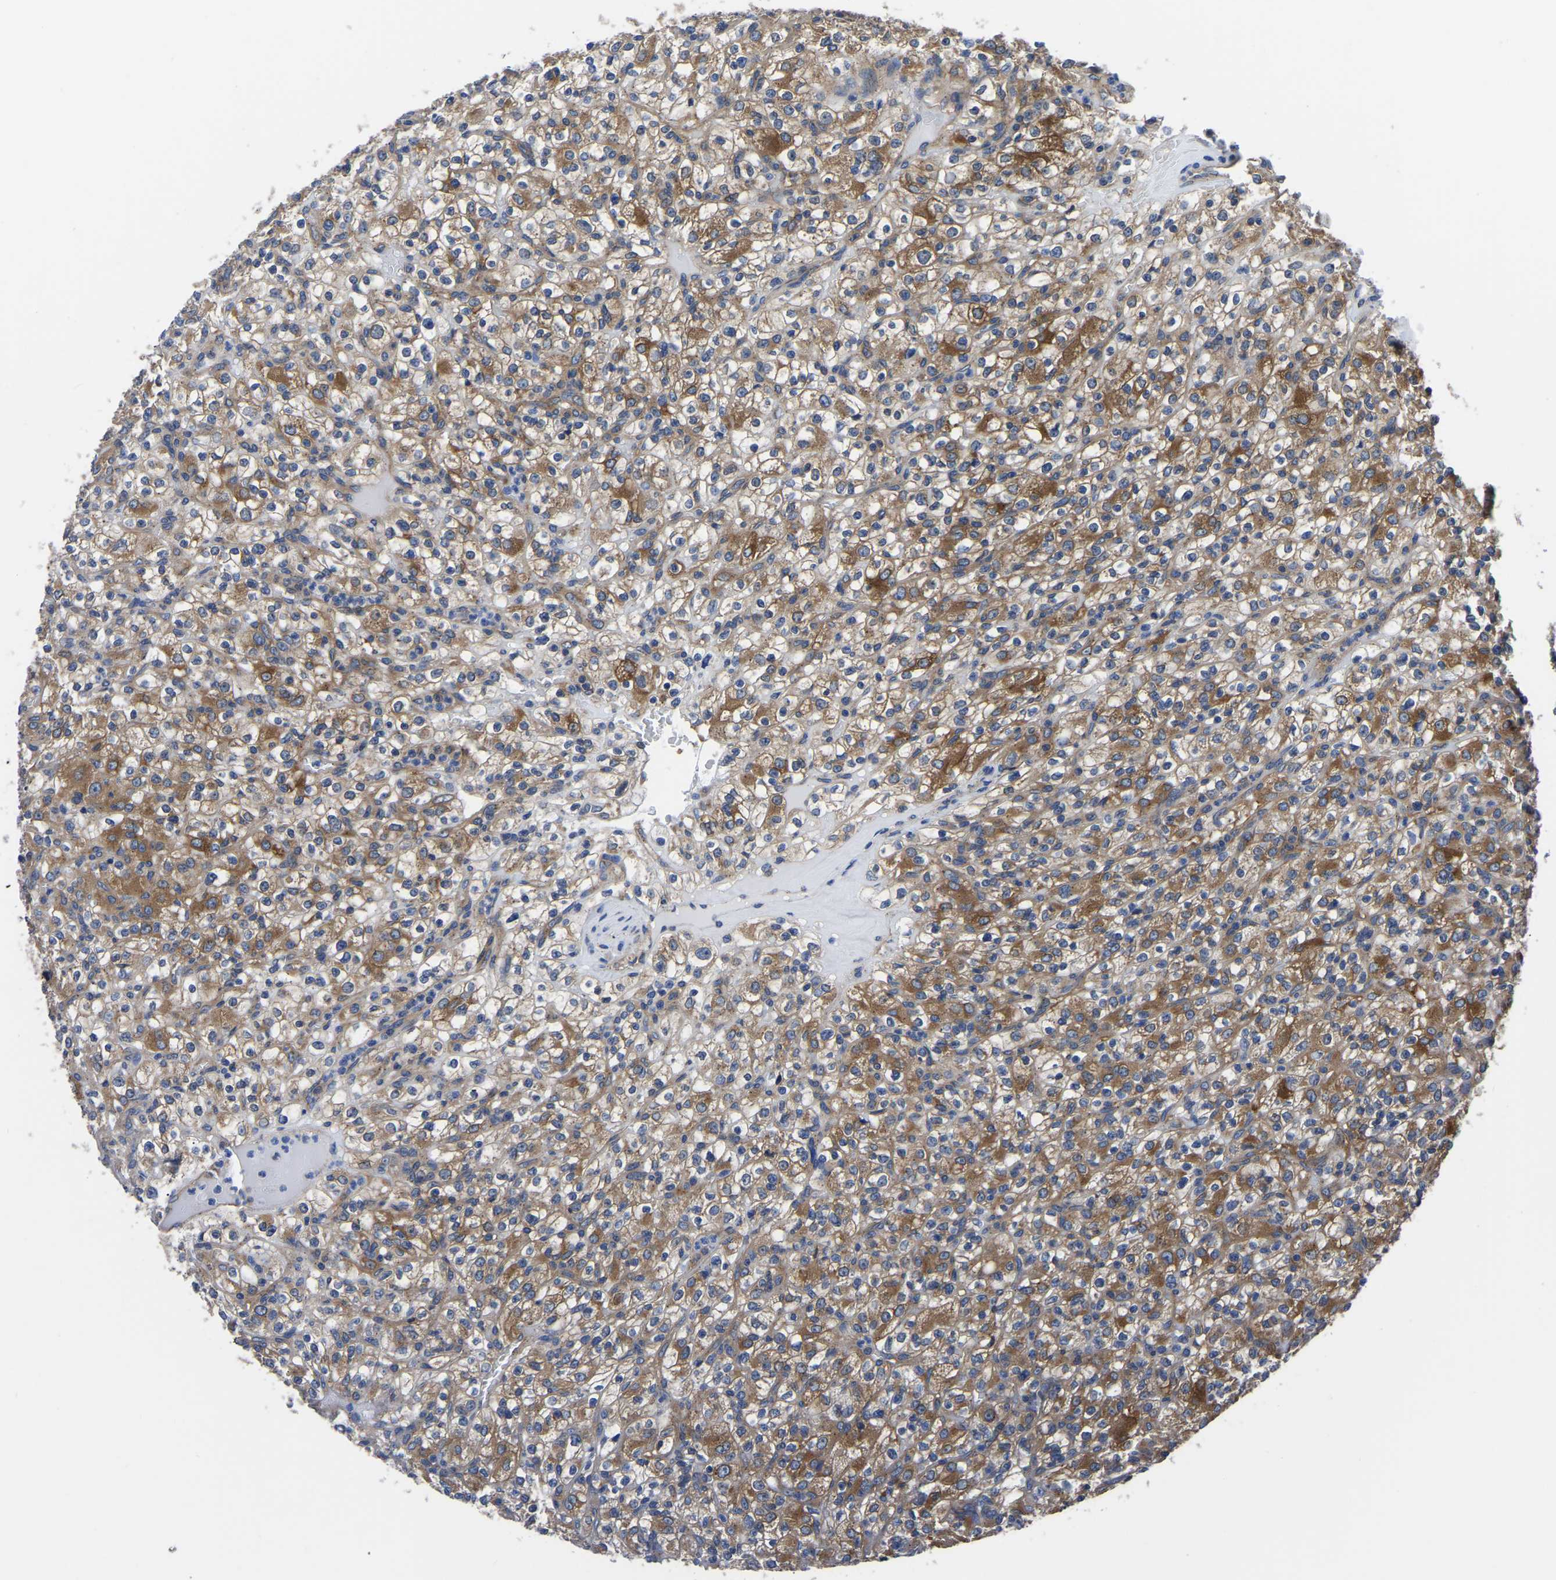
{"staining": {"intensity": "moderate", "quantity": ">75%", "location": "cytoplasmic/membranous"}, "tissue": "renal cancer", "cell_type": "Tumor cells", "image_type": "cancer", "snomed": [{"axis": "morphology", "description": "Normal tissue, NOS"}, {"axis": "morphology", "description": "Adenocarcinoma, NOS"}, {"axis": "topography", "description": "Kidney"}], "caption": "This is a micrograph of IHC staining of renal cancer (adenocarcinoma), which shows moderate positivity in the cytoplasmic/membranous of tumor cells.", "gene": "TFG", "patient": {"sex": "female", "age": 72}}